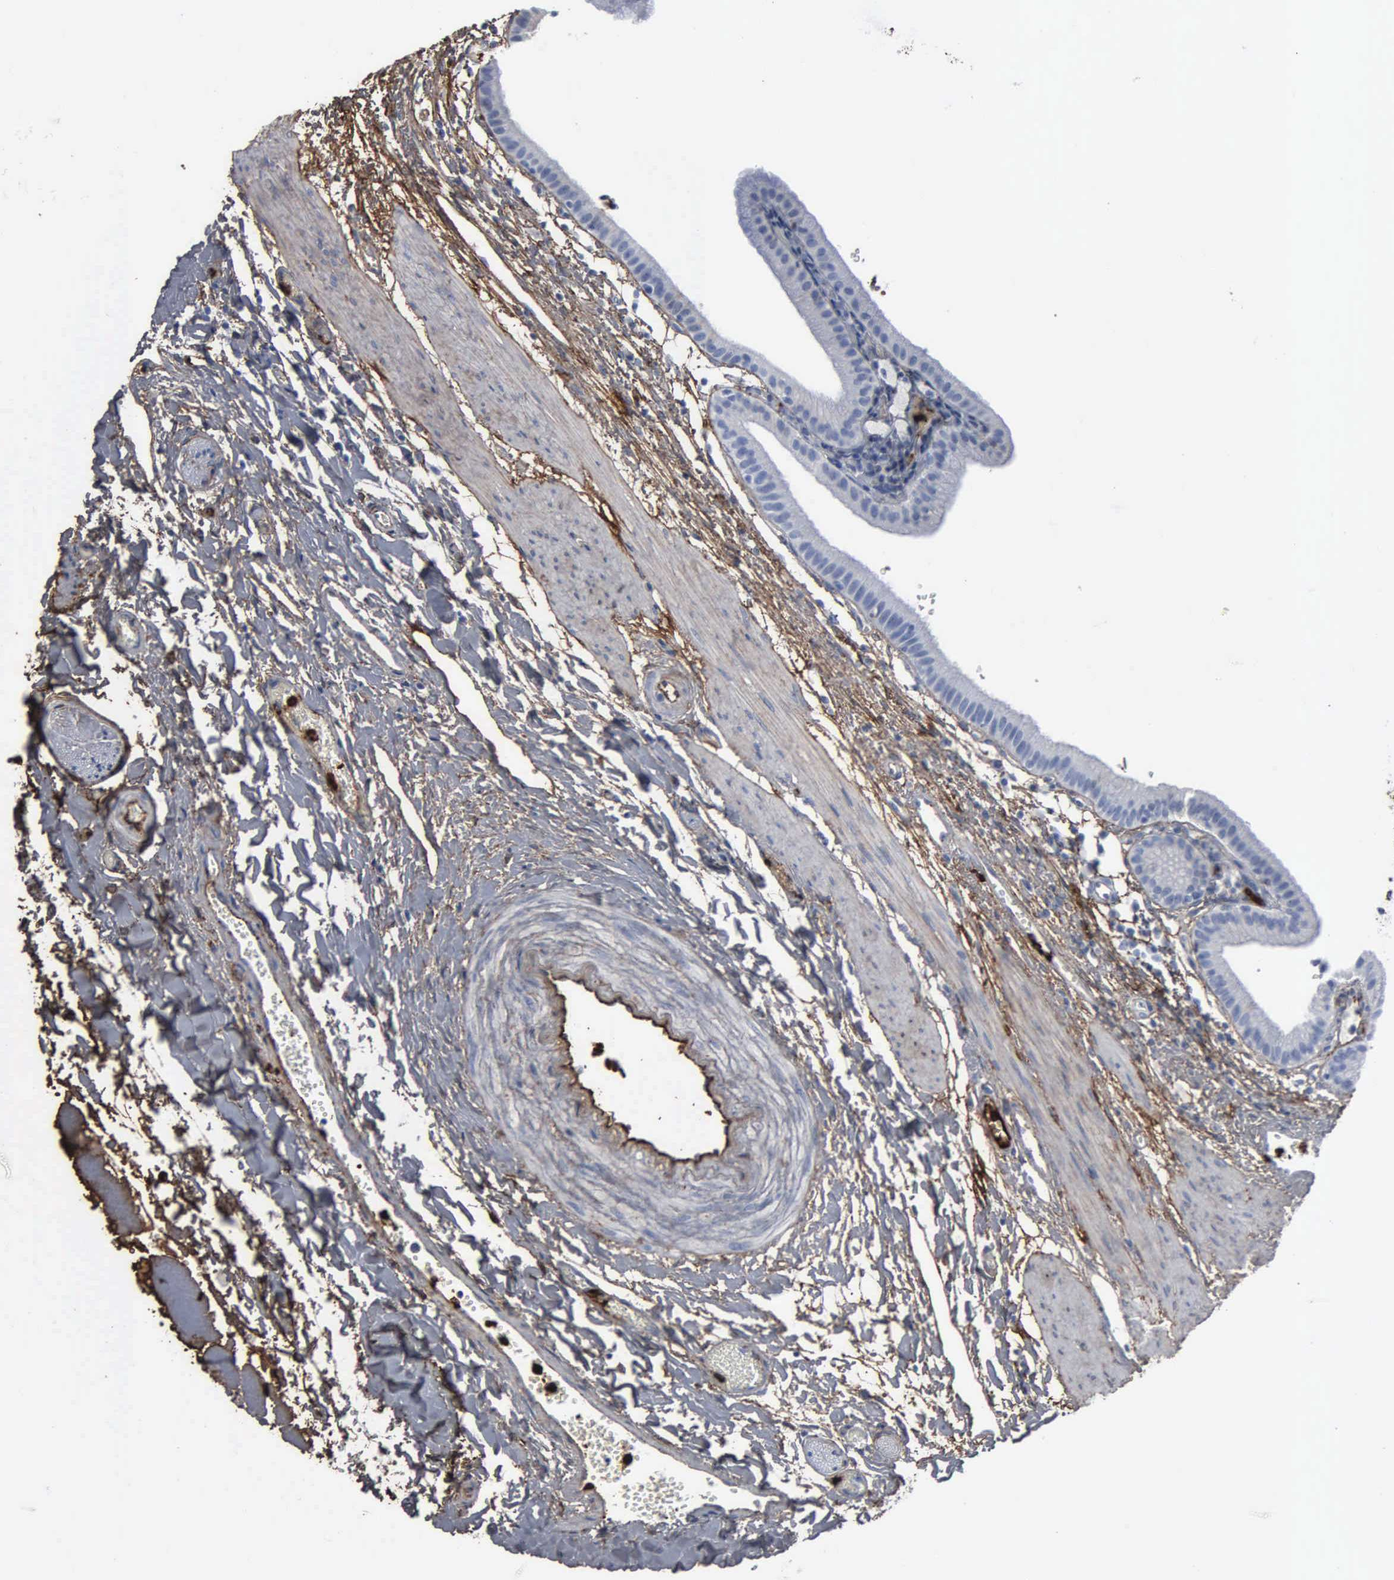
{"staining": {"intensity": "moderate", "quantity": "25%-75%", "location": "cytoplasmic/membranous"}, "tissue": "gallbladder", "cell_type": "Glandular cells", "image_type": "normal", "snomed": [{"axis": "morphology", "description": "Normal tissue, NOS"}, {"axis": "topography", "description": "Gallbladder"}], "caption": "Immunohistochemistry (IHC) staining of normal gallbladder, which shows medium levels of moderate cytoplasmic/membranous positivity in about 25%-75% of glandular cells indicating moderate cytoplasmic/membranous protein expression. The staining was performed using DAB (3,3'-diaminobenzidine) (brown) for protein detection and nuclei were counterstained in hematoxylin (blue).", "gene": "FN1", "patient": {"sex": "female", "age": 48}}